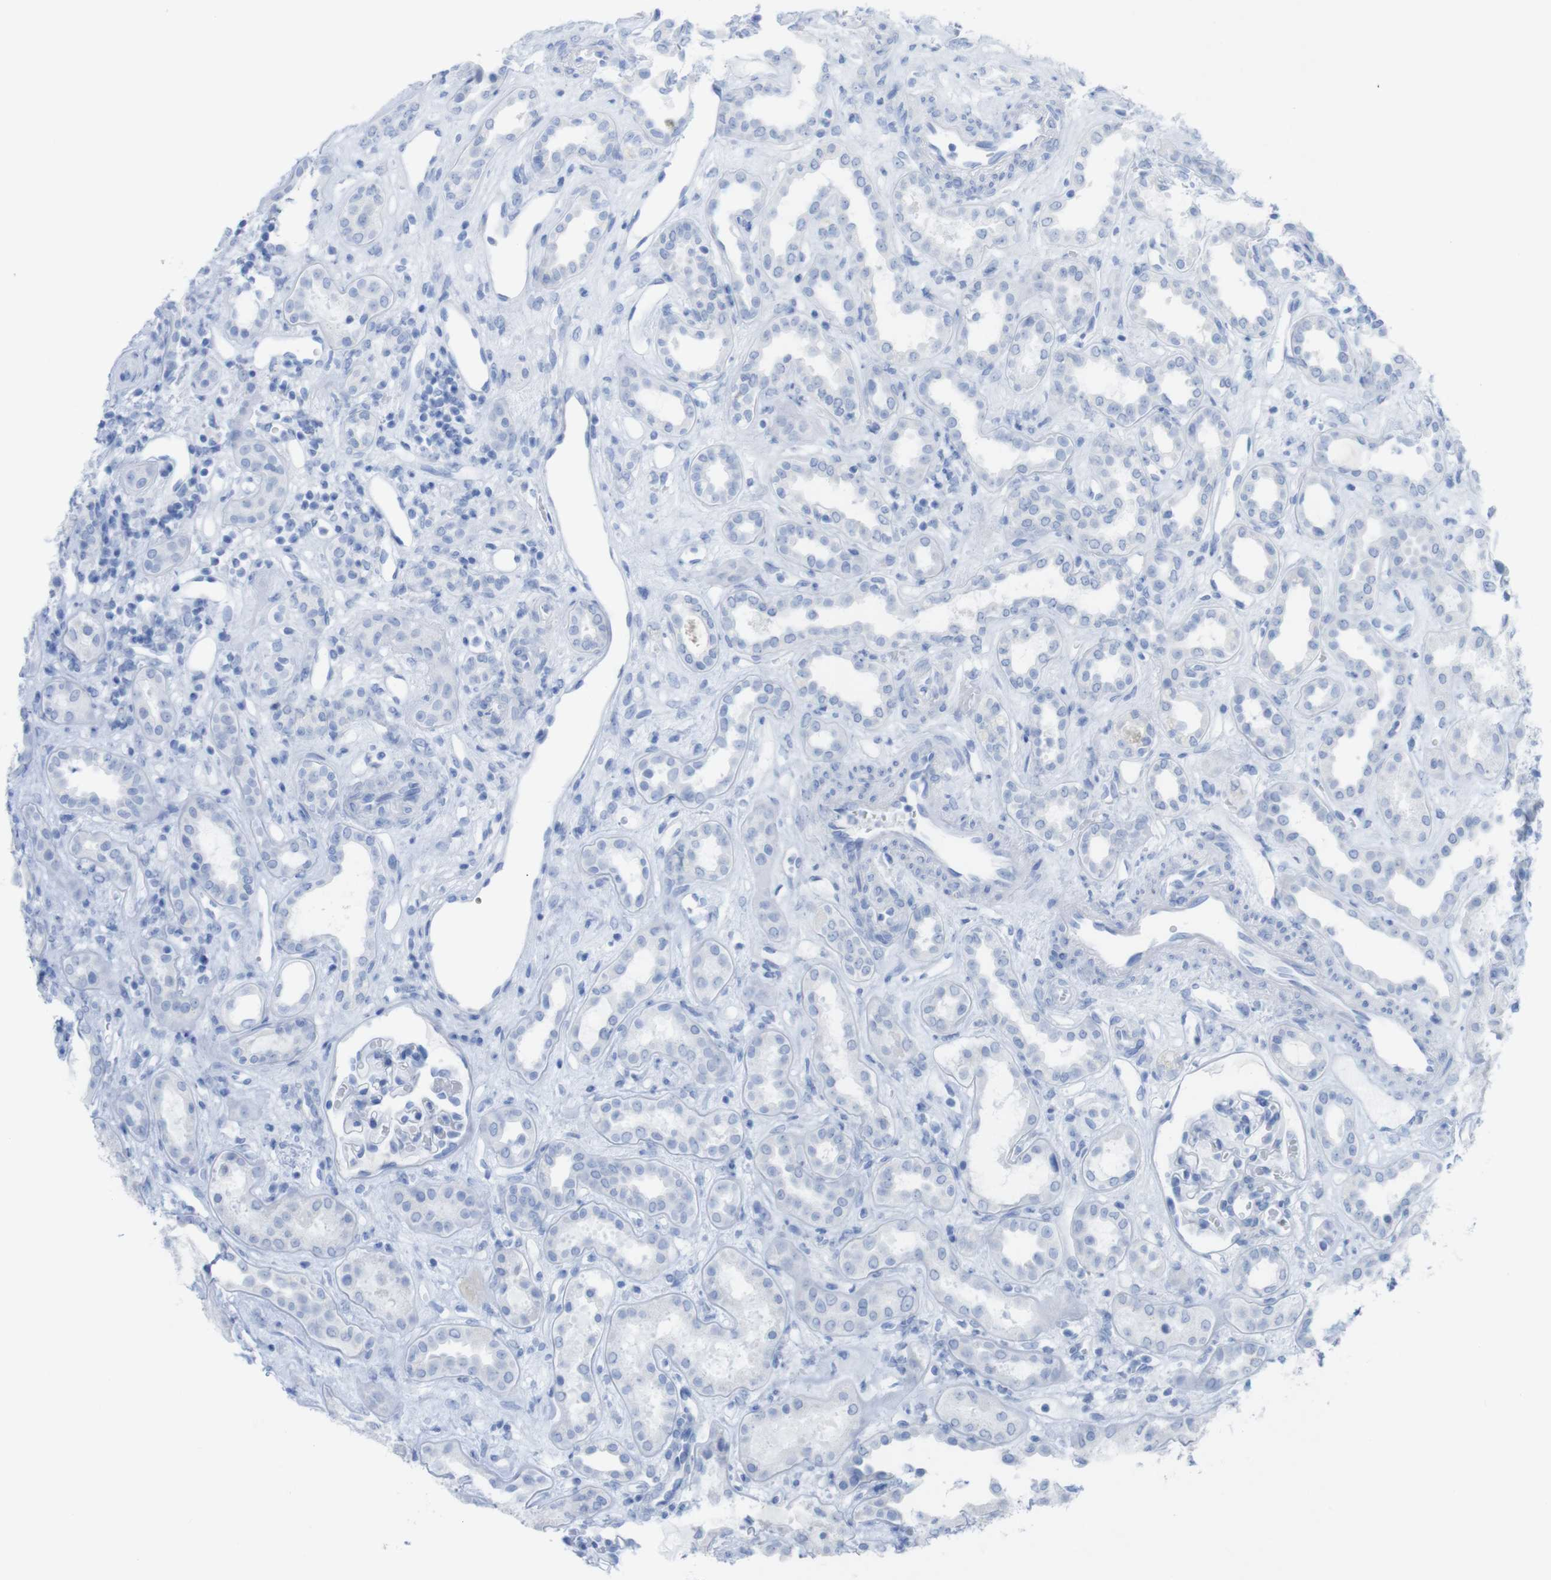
{"staining": {"intensity": "negative", "quantity": "none", "location": "none"}, "tissue": "kidney", "cell_type": "Cells in glomeruli", "image_type": "normal", "snomed": [{"axis": "morphology", "description": "Normal tissue, NOS"}, {"axis": "topography", "description": "Kidney"}], "caption": "IHC micrograph of benign kidney: human kidney stained with DAB (3,3'-diaminobenzidine) shows no significant protein staining in cells in glomeruli.", "gene": "MYH7", "patient": {"sex": "male", "age": 59}}